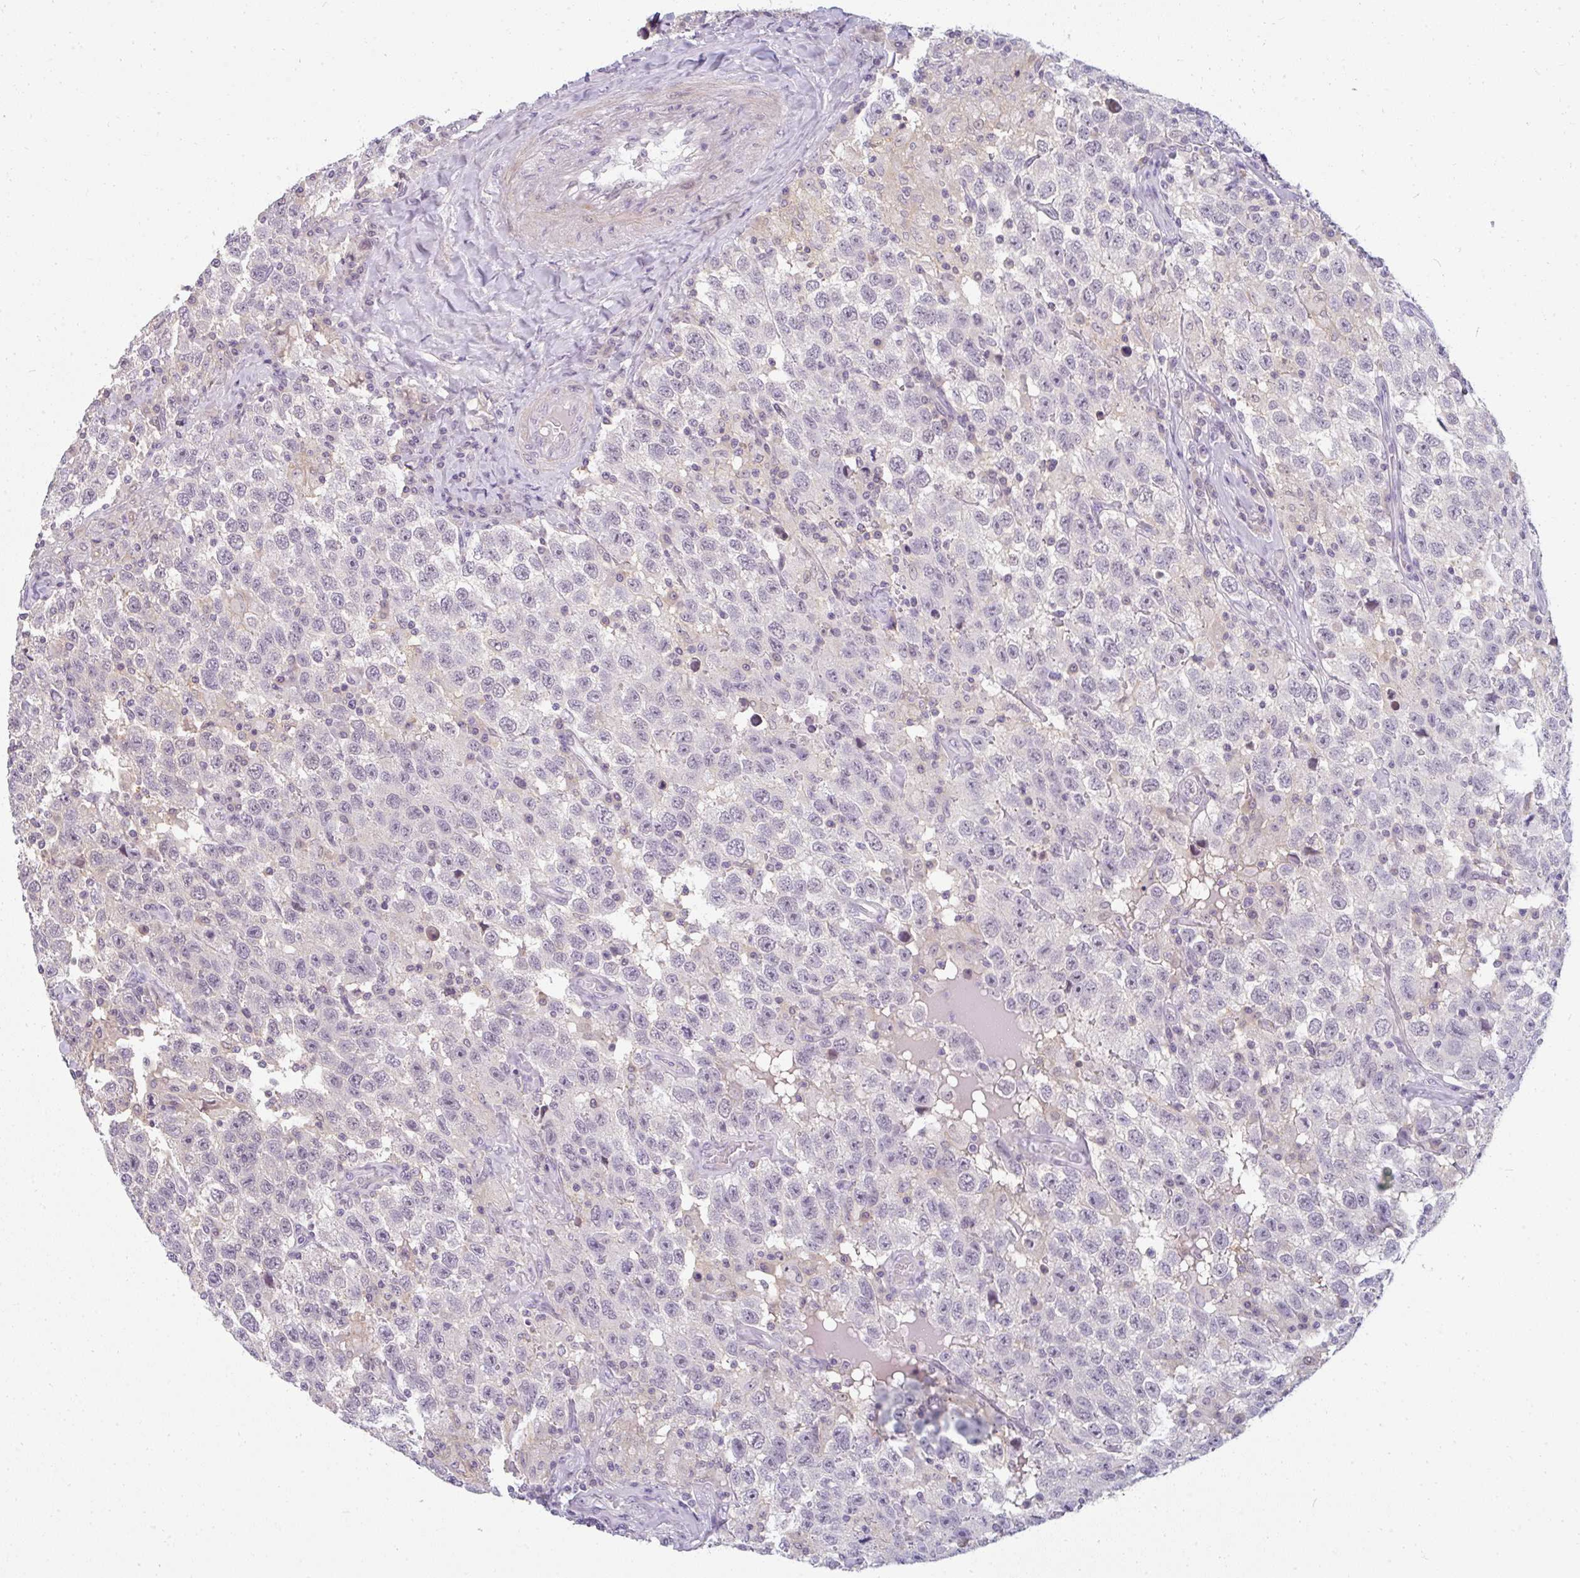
{"staining": {"intensity": "negative", "quantity": "none", "location": "none"}, "tissue": "testis cancer", "cell_type": "Tumor cells", "image_type": "cancer", "snomed": [{"axis": "morphology", "description": "Seminoma, NOS"}, {"axis": "topography", "description": "Testis"}], "caption": "An immunohistochemistry histopathology image of testis cancer is shown. There is no staining in tumor cells of testis cancer. (DAB (3,3'-diaminobenzidine) IHC, high magnification).", "gene": "PPFIA4", "patient": {"sex": "male", "age": 41}}